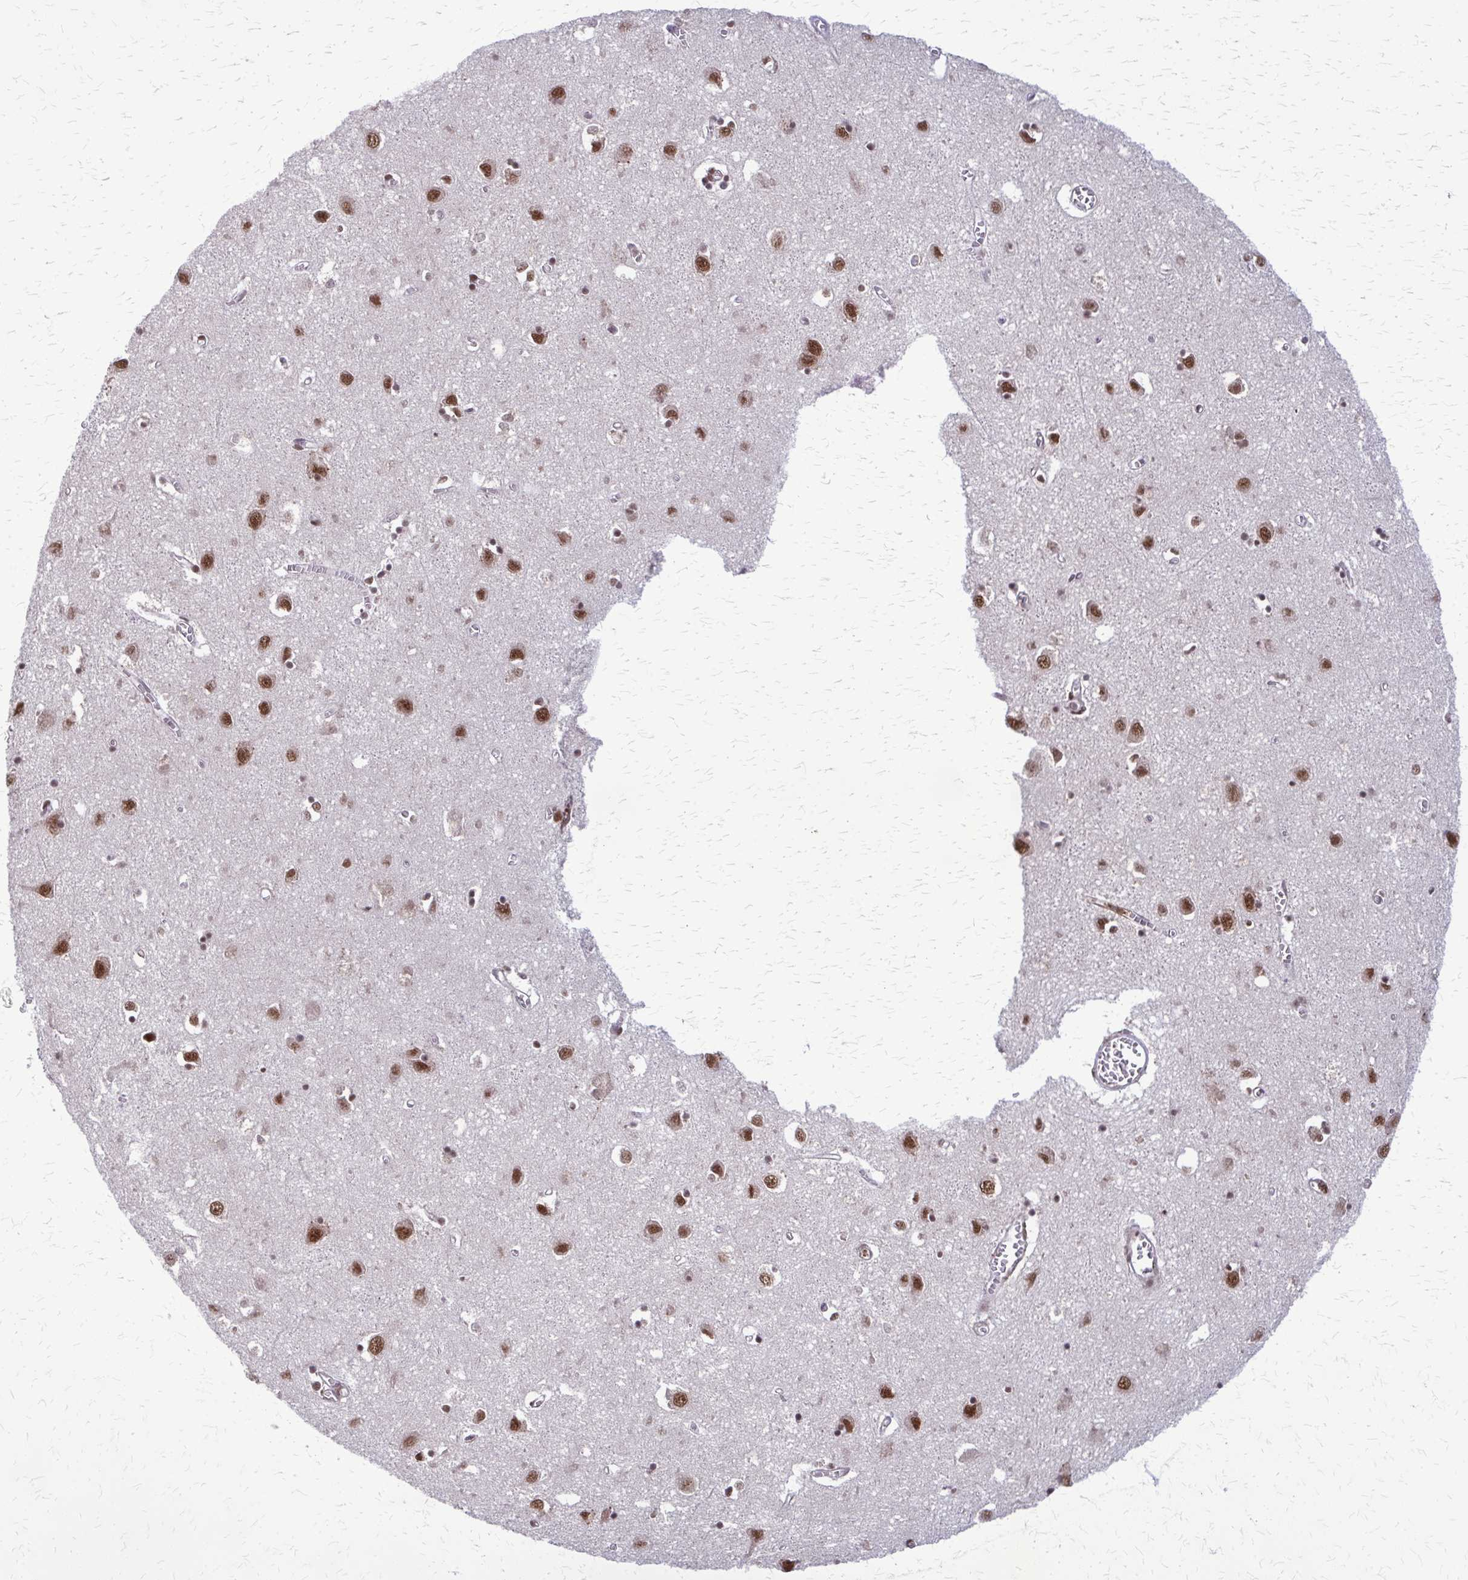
{"staining": {"intensity": "moderate", "quantity": "<25%", "location": "nuclear"}, "tissue": "cerebral cortex", "cell_type": "Endothelial cells", "image_type": "normal", "snomed": [{"axis": "morphology", "description": "Normal tissue, NOS"}, {"axis": "topography", "description": "Cerebral cortex"}], "caption": "Moderate nuclear expression for a protein is seen in approximately <25% of endothelial cells of unremarkable cerebral cortex using immunohistochemistry.", "gene": "HDAC3", "patient": {"sex": "male", "age": 70}}